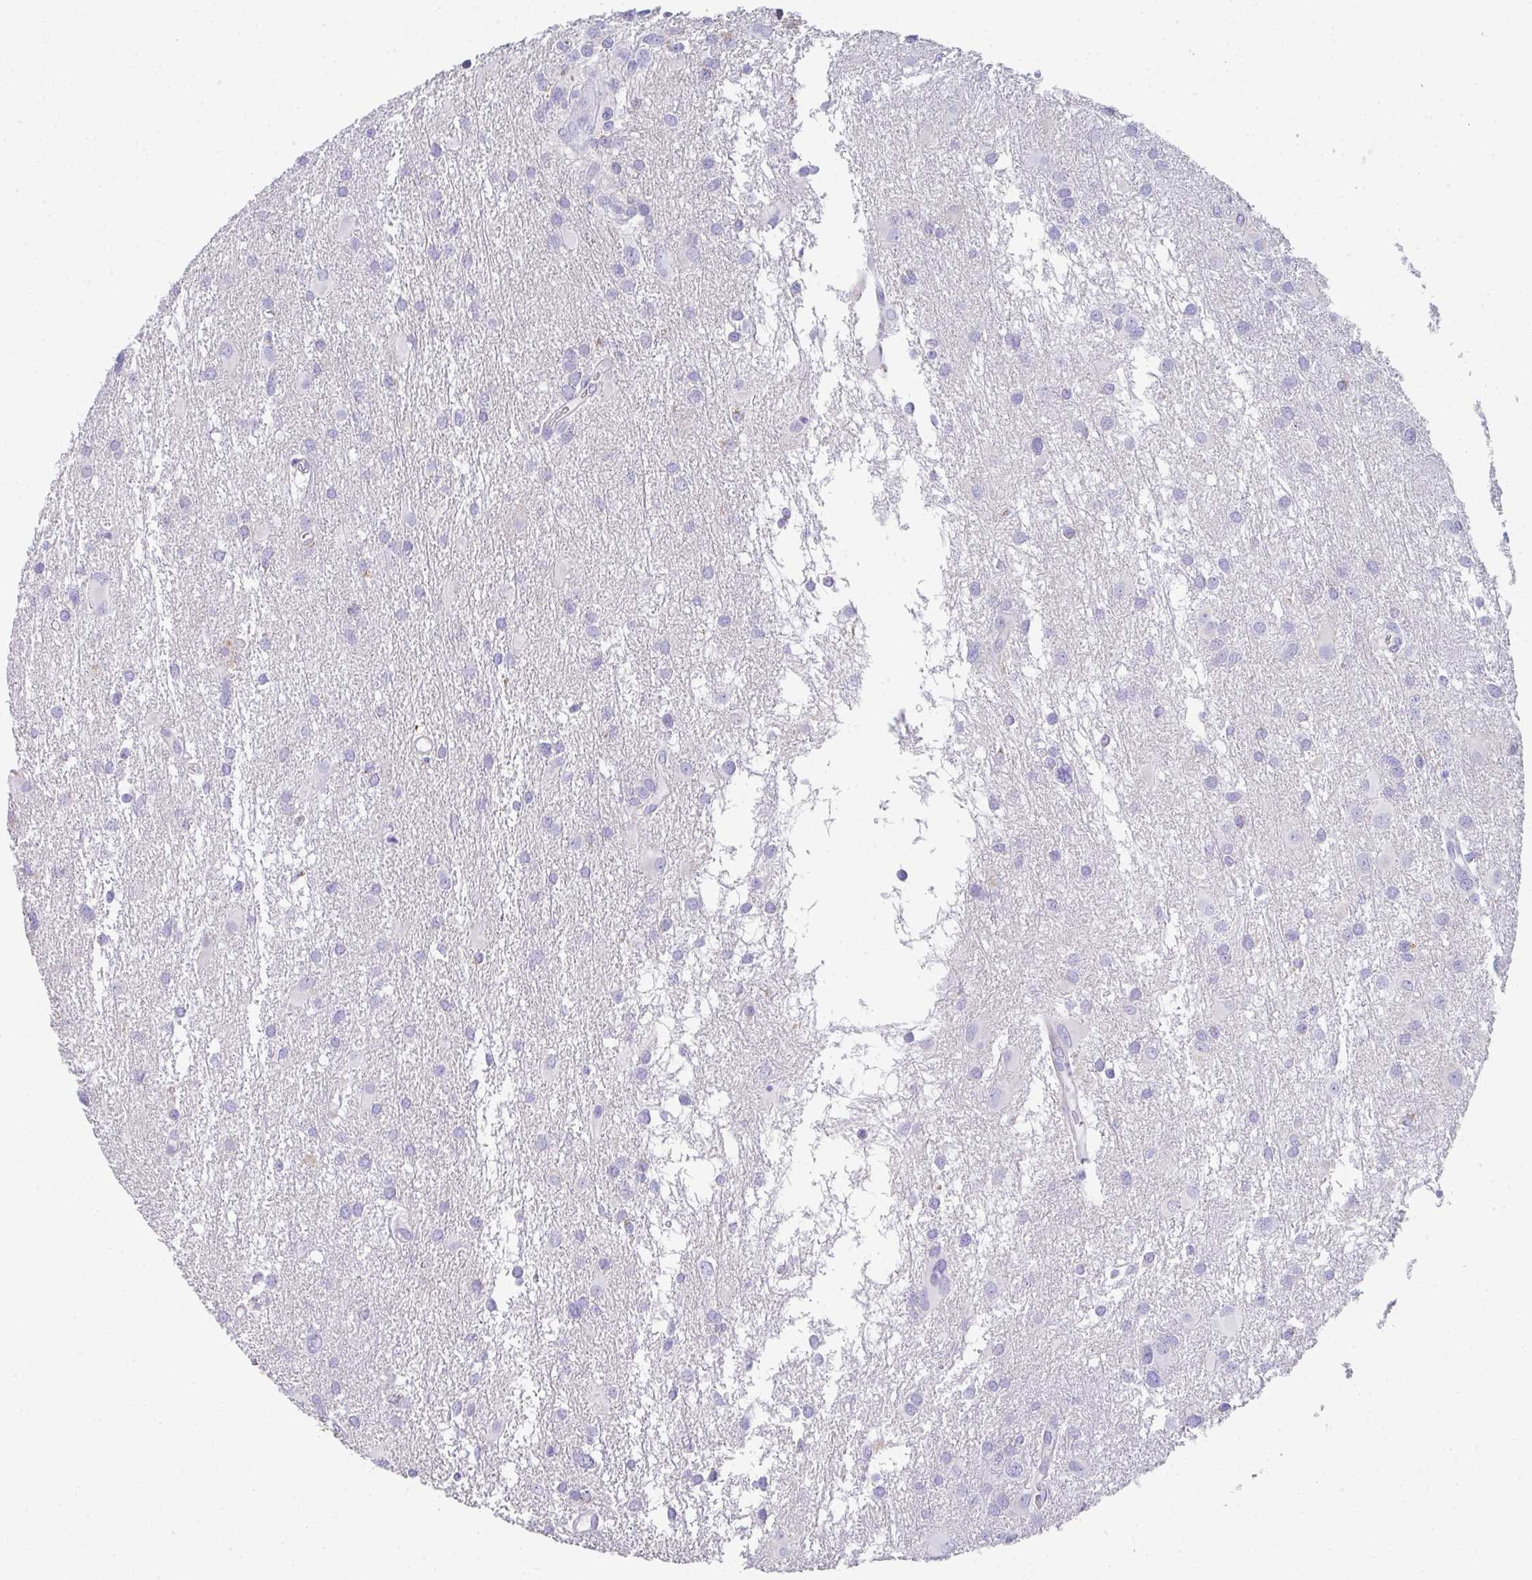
{"staining": {"intensity": "negative", "quantity": "none", "location": "none"}, "tissue": "glioma", "cell_type": "Tumor cells", "image_type": "cancer", "snomed": [{"axis": "morphology", "description": "Glioma, malignant, High grade"}, {"axis": "topography", "description": "Brain"}], "caption": "Human high-grade glioma (malignant) stained for a protein using immunohistochemistry (IHC) demonstrates no positivity in tumor cells.", "gene": "RLF", "patient": {"sex": "male", "age": 53}}